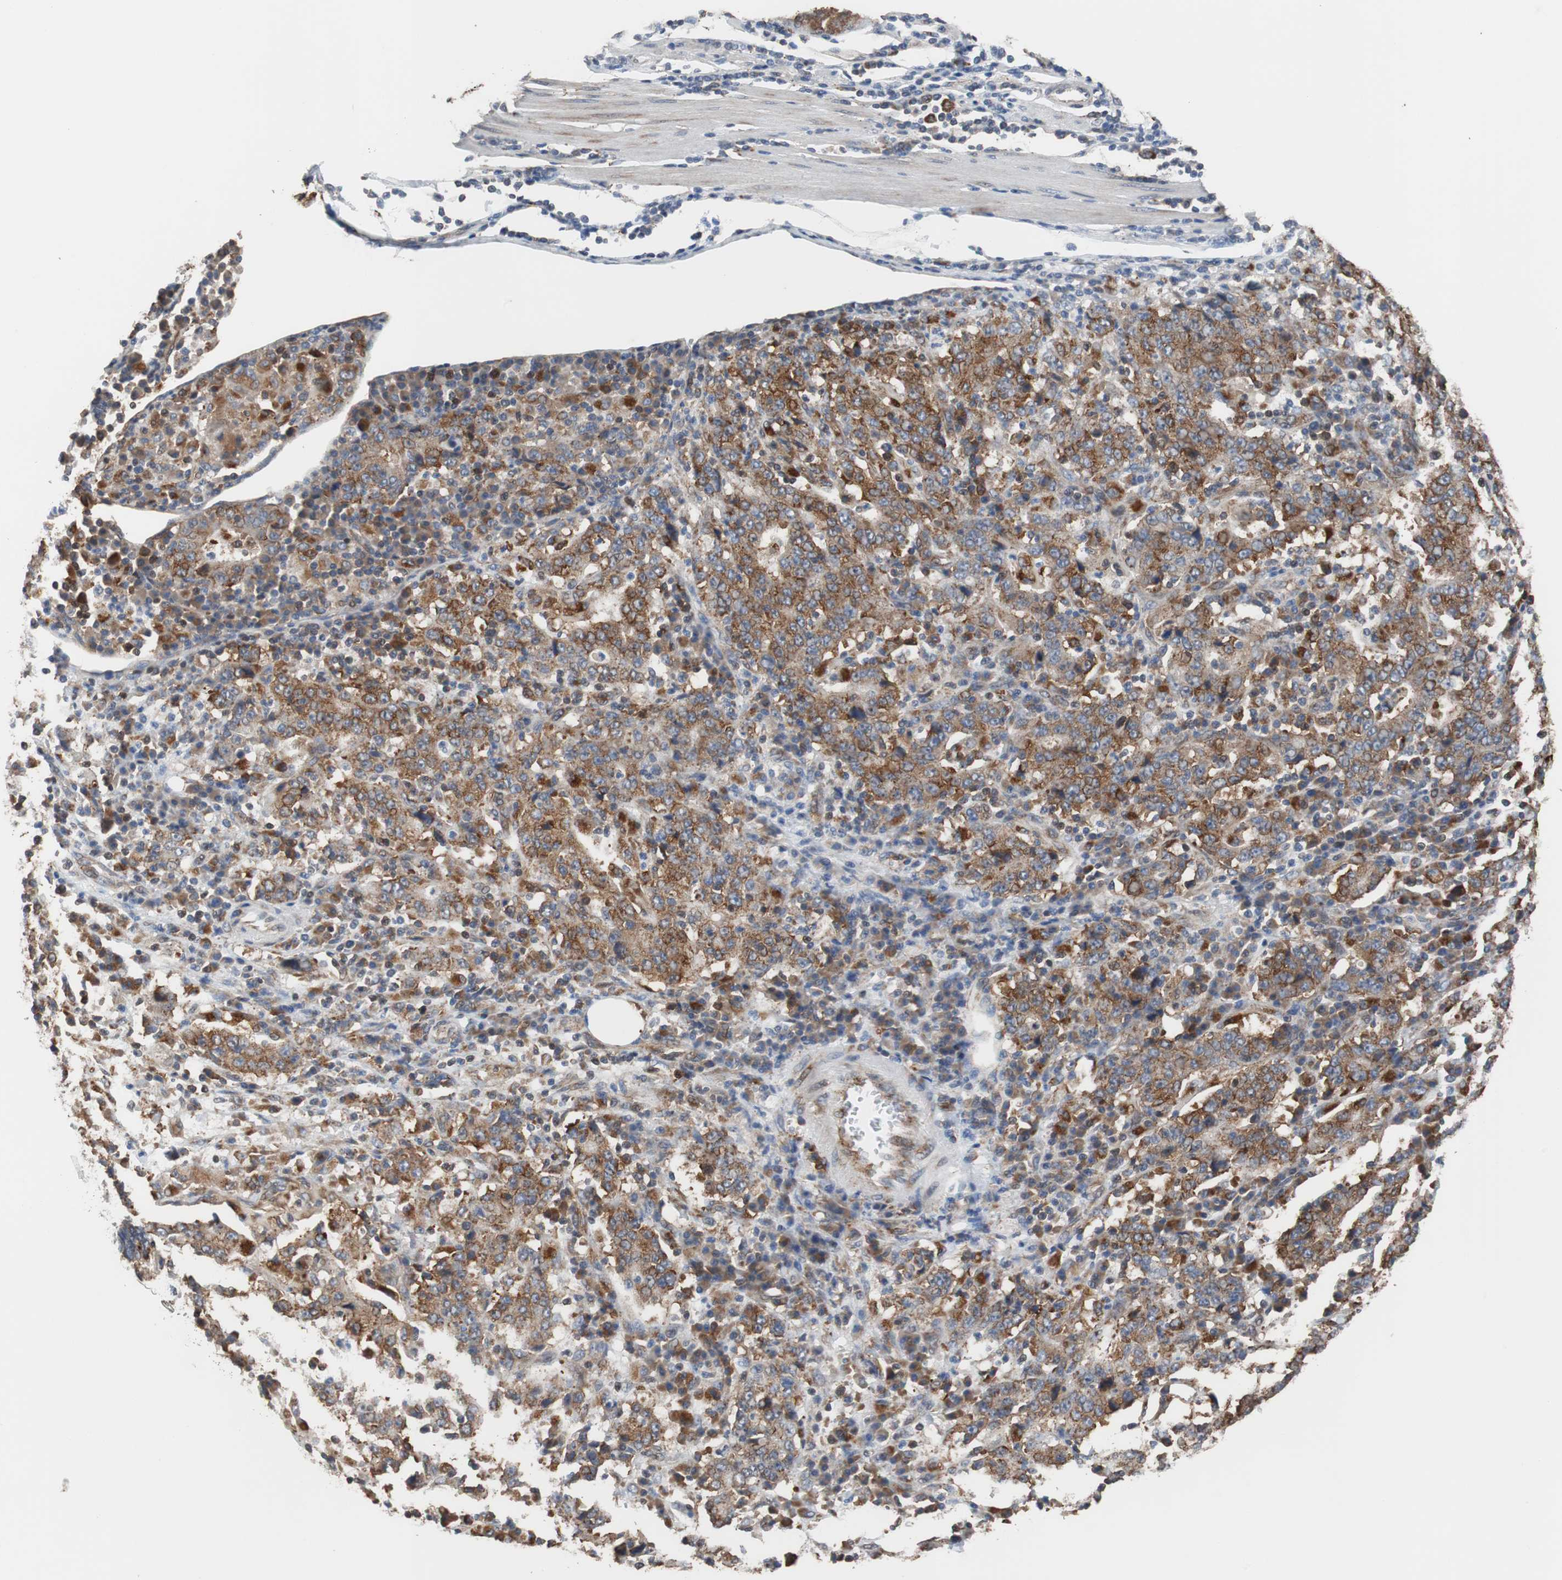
{"staining": {"intensity": "strong", "quantity": ">75%", "location": "cytoplasmic/membranous"}, "tissue": "stomach cancer", "cell_type": "Tumor cells", "image_type": "cancer", "snomed": [{"axis": "morphology", "description": "Normal tissue, NOS"}, {"axis": "morphology", "description": "Adenocarcinoma, NOS"}, {"axis": "topography", "description": "Stomach, upper"}, {"axis": "topography", "description": "Stomach"}], "caption": "Adenocarcinoma (stomach) stained with IHC reveals strong cytoplasmic/membranous positivity in about >75% of tumor cells. (DAB (3,3'-diaminobenzidine) = brown stain, brightfield microscopy at high magnification).", "gene": "USP10", "patient": {"sex": "male", "age": 59}}